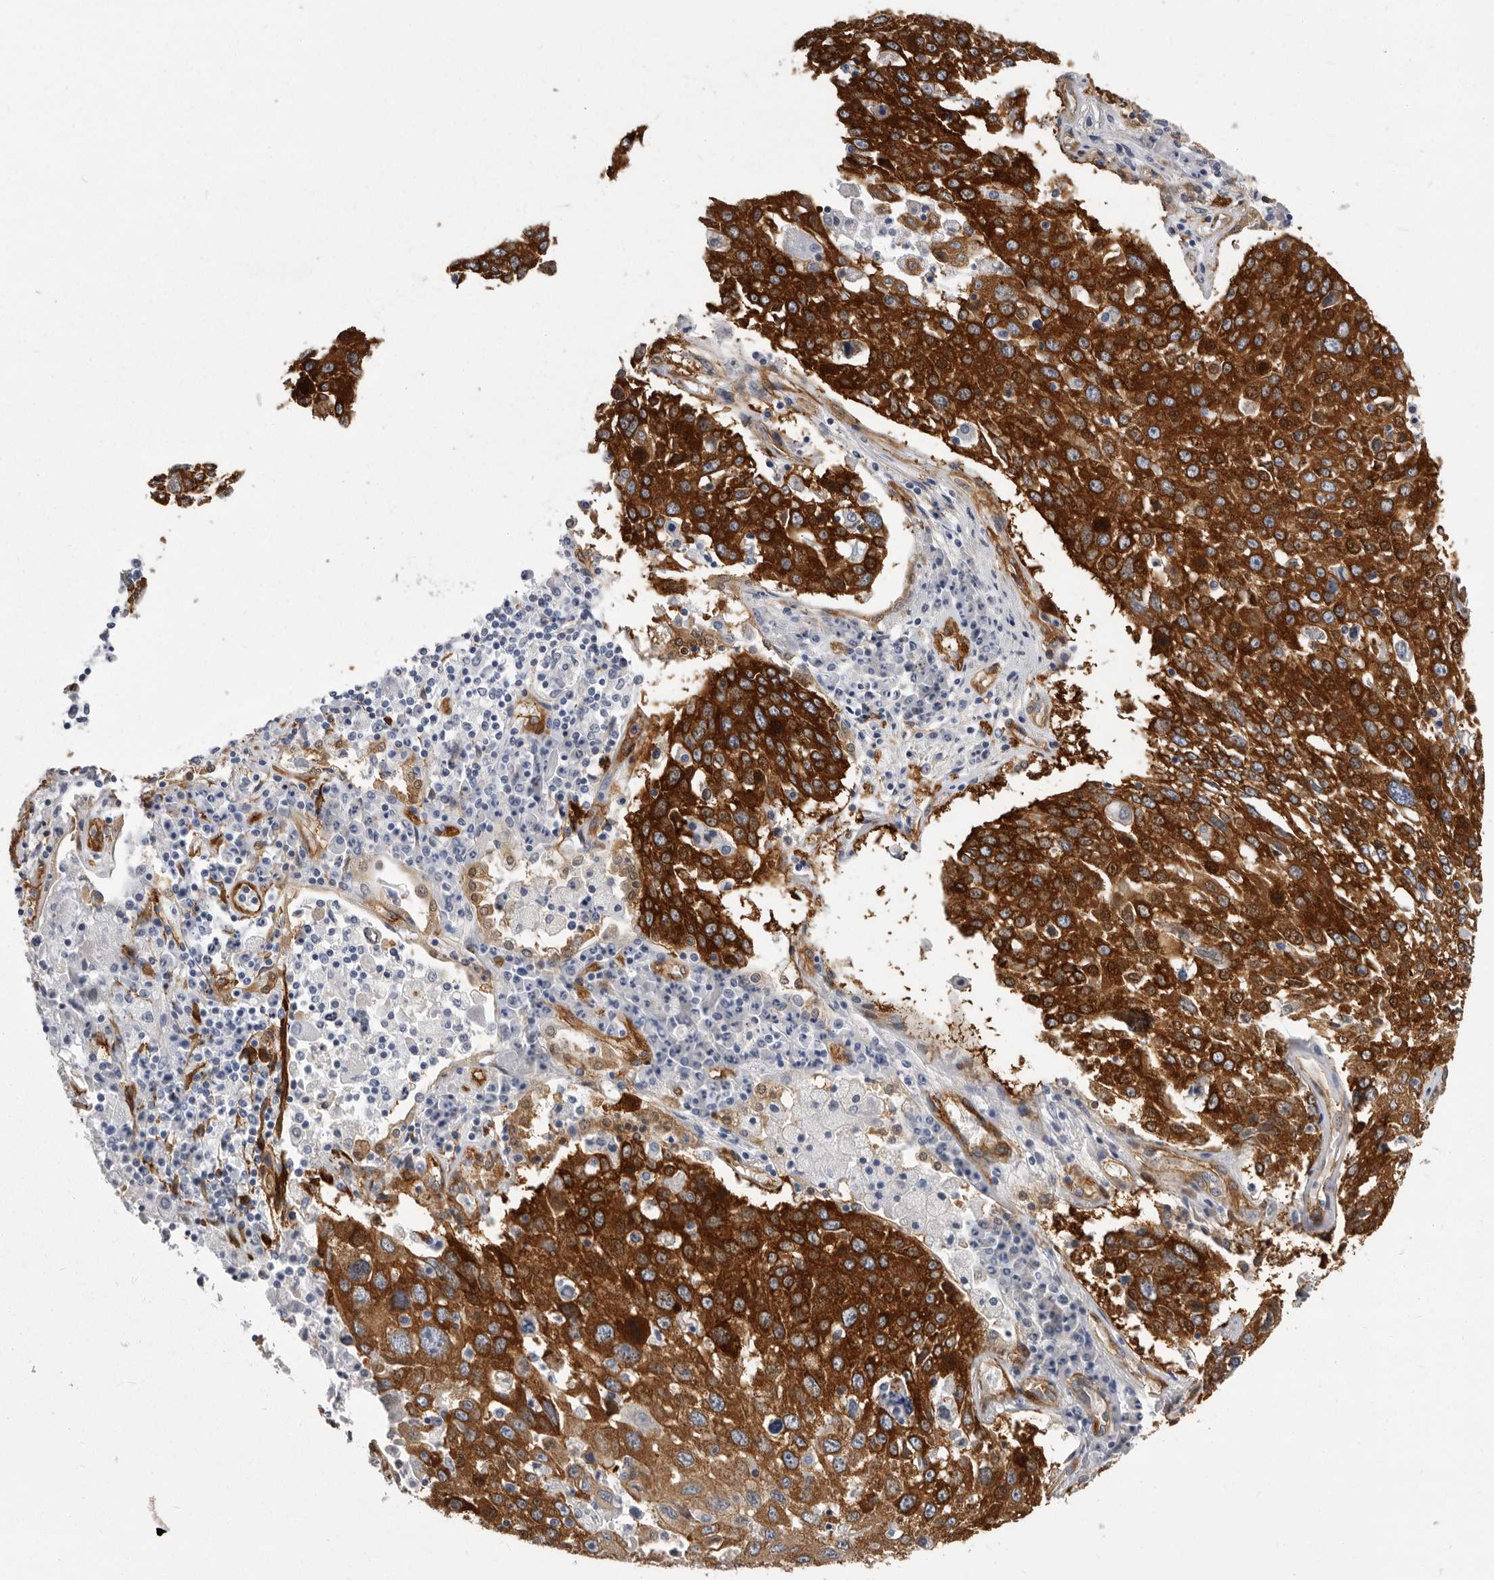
{"staining": {"intensity": "strong", "quantity": ">75%", "location": "cytoplasmic/membranous,nuclear"}, "tissue": "lung cancer", "cell_type": "Tumor cells", "image_type": "cancer", "snomed": [{"axis": "morphology", "description": "Squamous cell carcinoma, NOS"}, {"axis": "topography", "description": "Lung"}], "caption": "Tumor cells exhibit strong cytoplasmic/membranous and nuclear staining in approximately >75% of cells in lung cancer.", "gene": "ENAH", "patient": {"sex": "male", "age": 65}}